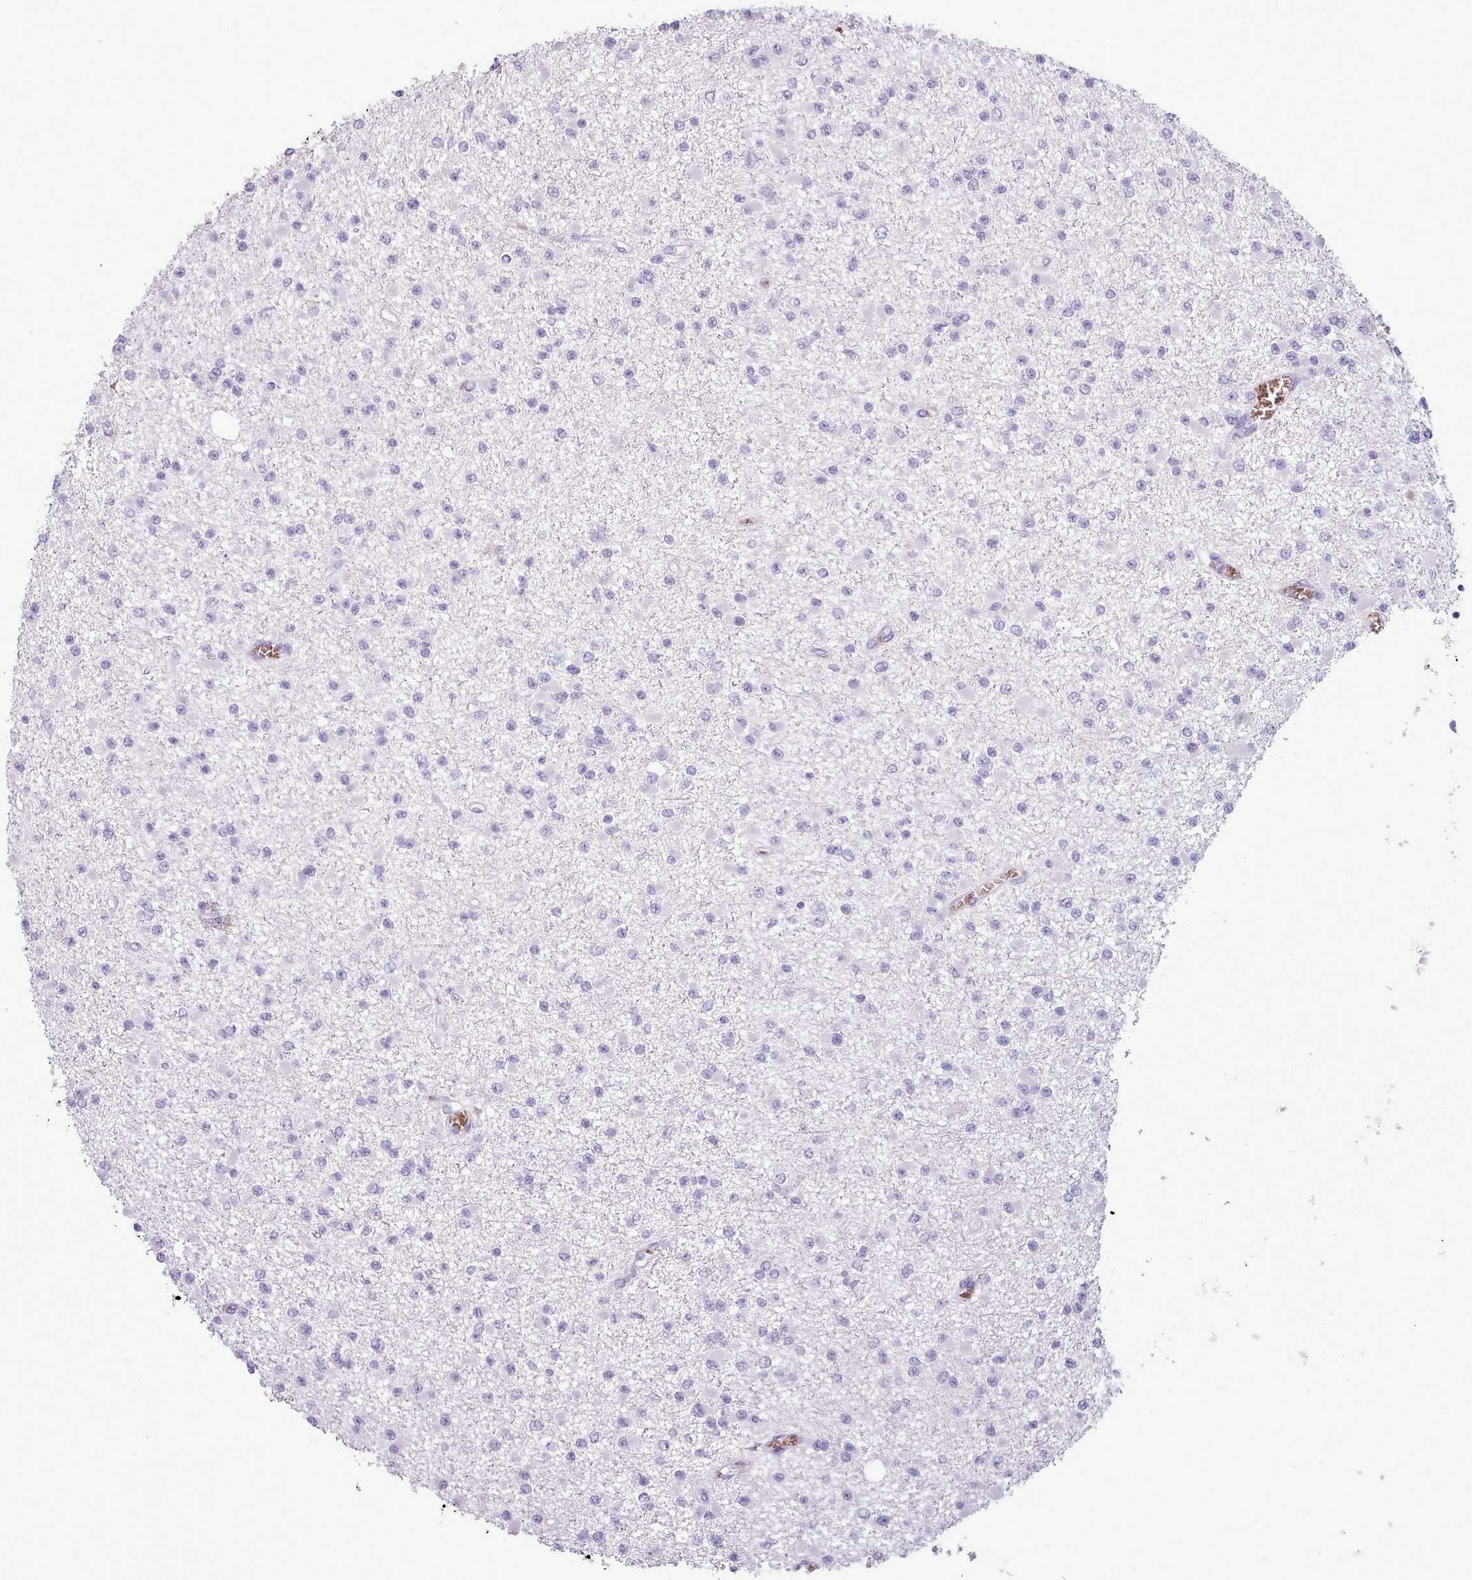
{"staining": {"intensity": "negative", "quantity": "none", "location": "none"}, "tissue": "glioma", "cell_type": "Tumor cells", "image_type": "cancer", "snomed": [{"axis": "morphology", "description": "Glioma, malignant, Low grade"}, {"axis": "topography", "description": "Brain"}], "caption": "Immunohistochemistry of malignant glioma (low-grade) exhibits no staining in tumor cells.", "gene": "AK4", "patient": {"sex": "female", "age": 22}}